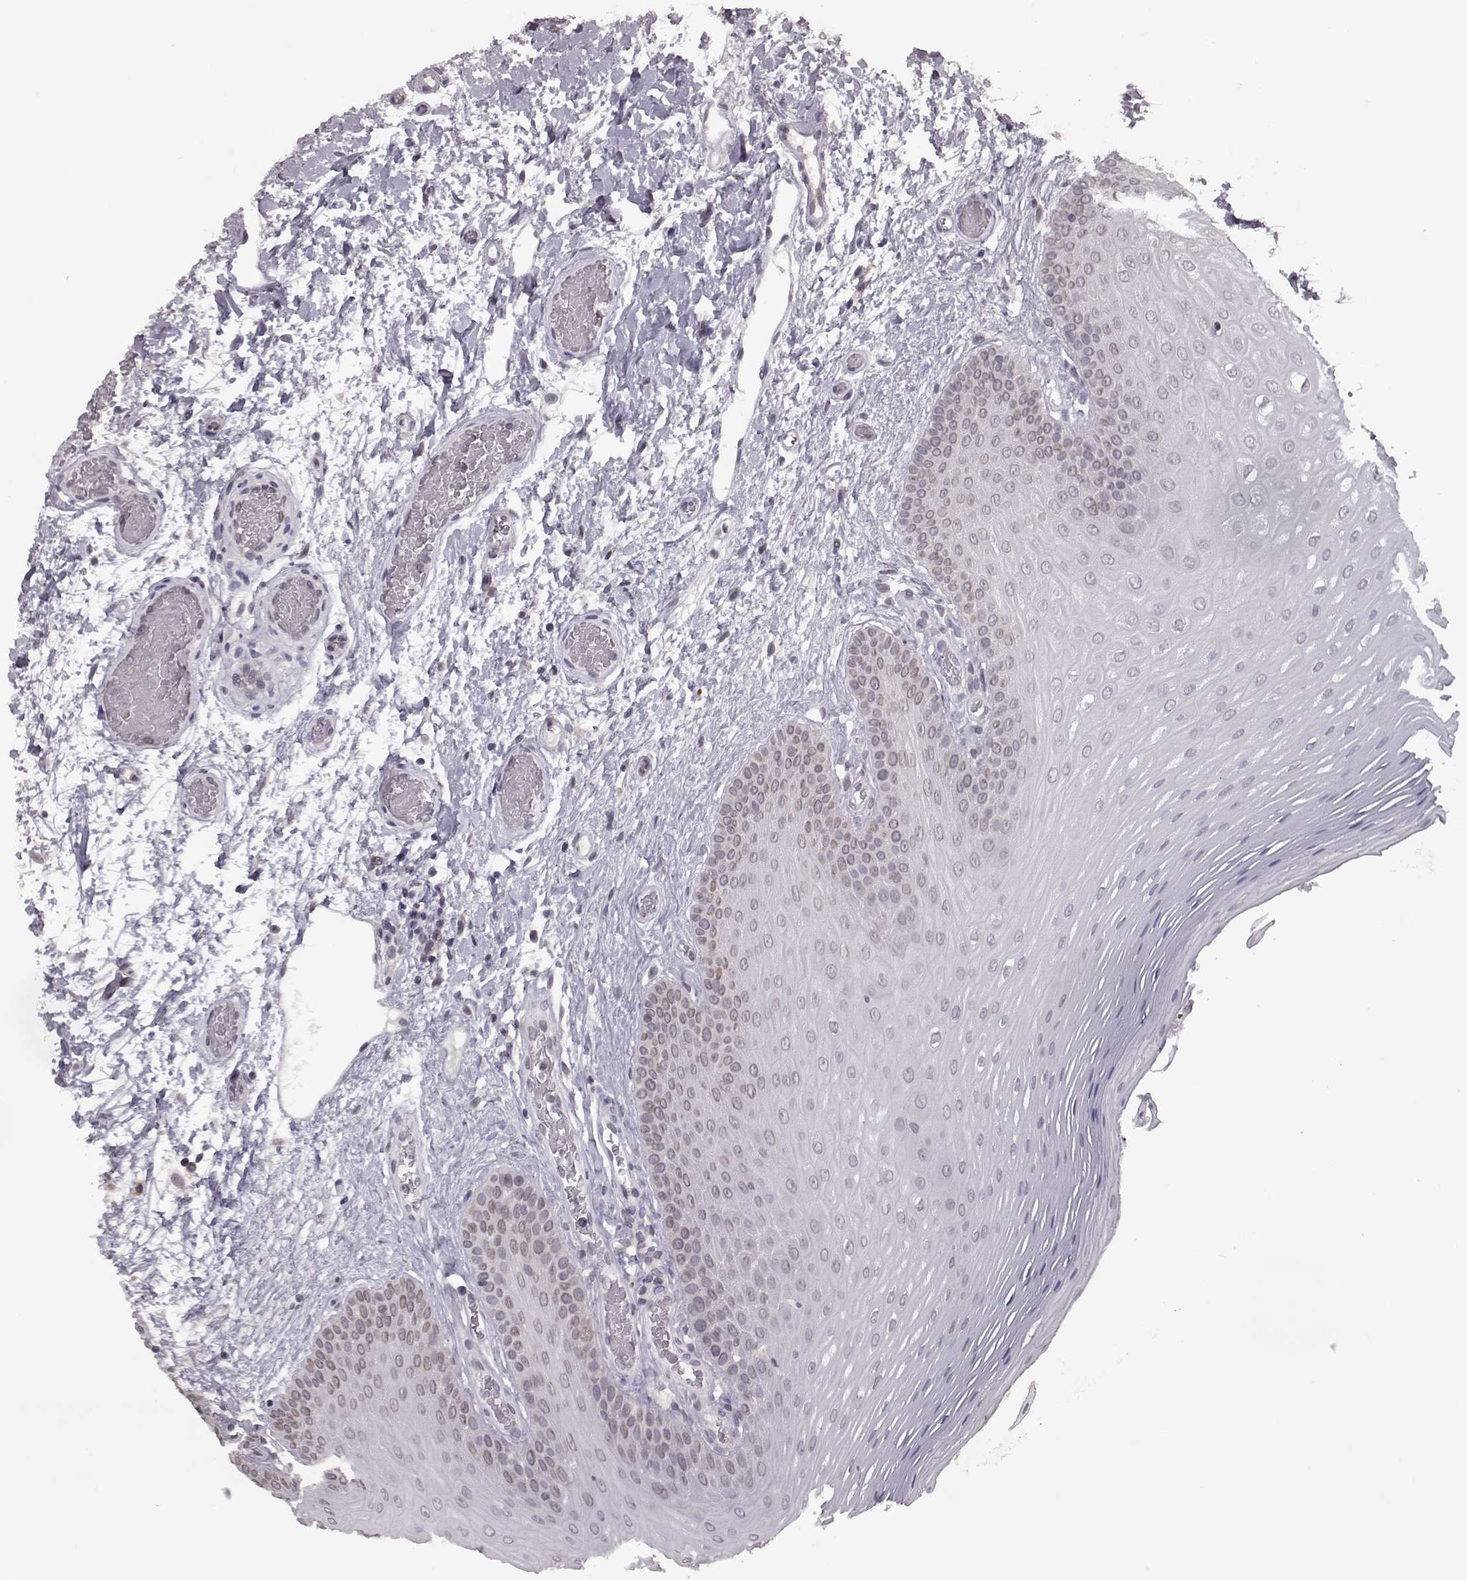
{"staining": {"intensity": "weak", "quantity": "<25%", "location": "cytoplasmic/membranous,nuclear"}, "tissue": "oral mucosa", "cell_type": "Squamous epithelial cells", "image_type": "normal", "snomed": [{"axis": "morphology", "description": "Normal tissue, NOS"}, {"axis": "morphology", "description": "Squamous cell carcinoma, NOS"}, {"axis": "topography", "description": "Oral tissue"}, {"axis": "topography", "description": "Head-Neck"}], "caption": "The micrograph demonstrates no significant staining in squamous epithelial cells of oral mucosa. Brightfield microscopy of immunohistochemistry stained with DAB (brown) and hematoxylin (blue), captured at high magnification.", "gene": "NUP37", "patient": {"sex": "male", "age": 78}}